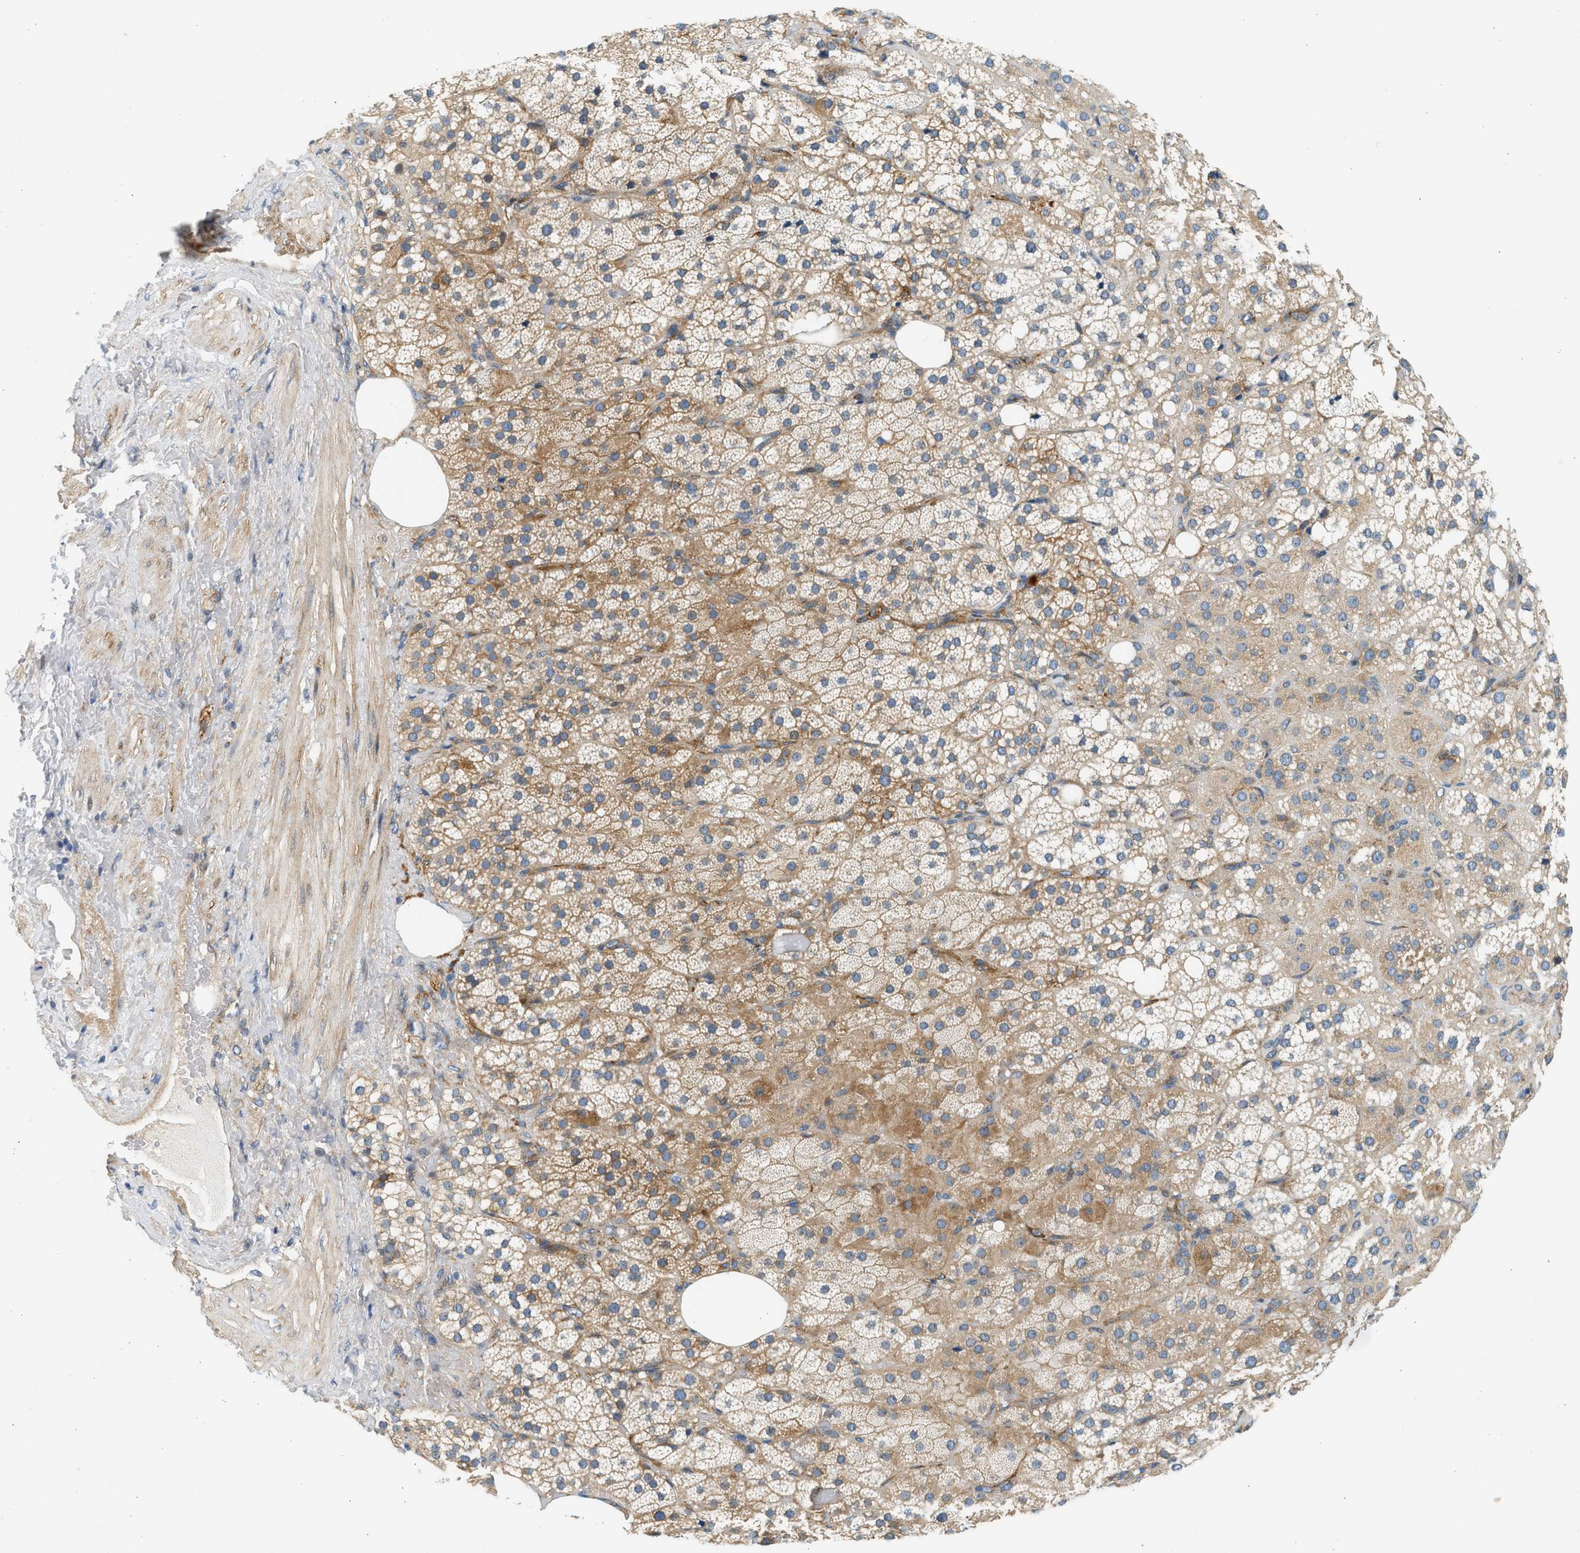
{"staining": {"intensity": "moderate", "quantity": "25%-75%", "location": "cytoplasmic/membranous"}, "tissue": "adrenal gland", "cell_type": "Glandular cells", "image_type": "normal", "snomed": [{"axis": "morphology", "description": "Normal tissue, NOS"}, {"axis": "topography", "description": "Adrenal gland"}], "caption": "This image demonstrates benign adrenal gland stained with immunohistochemistry to label a protein in brown. The cytoplasmic/membranous of glandular cells show moderate positivity for the protein. Nuclei are counter-stained blue.", "gene": "KDELR2", "patient": {"sex": "female", "age": 59}}